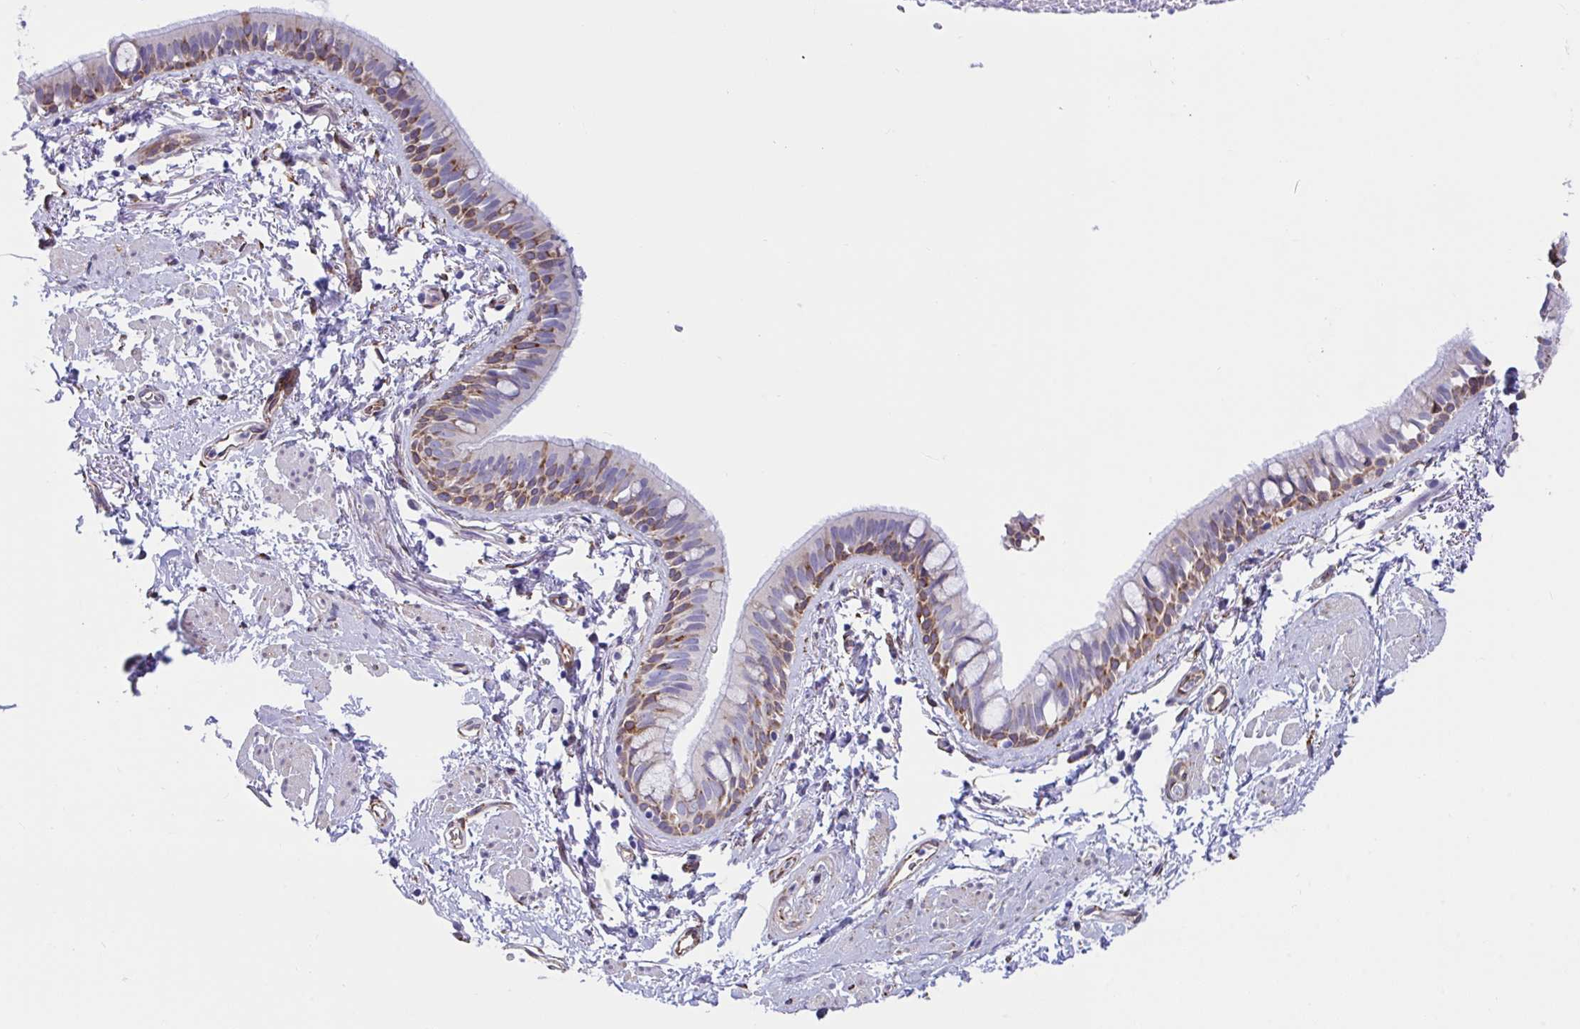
{"staining": {"intensity": "strong", "quantity": "25%-75%", "location": "cytoplasmic/membranous"}, "tissue": "bronchus", "cell_type": "Respiratory epithelial cells", "image_type": "normal", "snomed": [{"axis": "morphology", "description": "Normal tissue, NOS"}, {"axis": "topography", "description": "Lymph node"}, {"axis": "topography", "description": "Cartilage tissue"}, {"axis": "topography", "description": "Bronchus"}], "caption": "Bronchus stained with a brown dye exhibits strong cytoplasmic/membranous positive expression in approximately 25%-75% of respiratory epithelial cells.", "gene": "ASPH", "patient": {"sex": "female", "age": 70}}